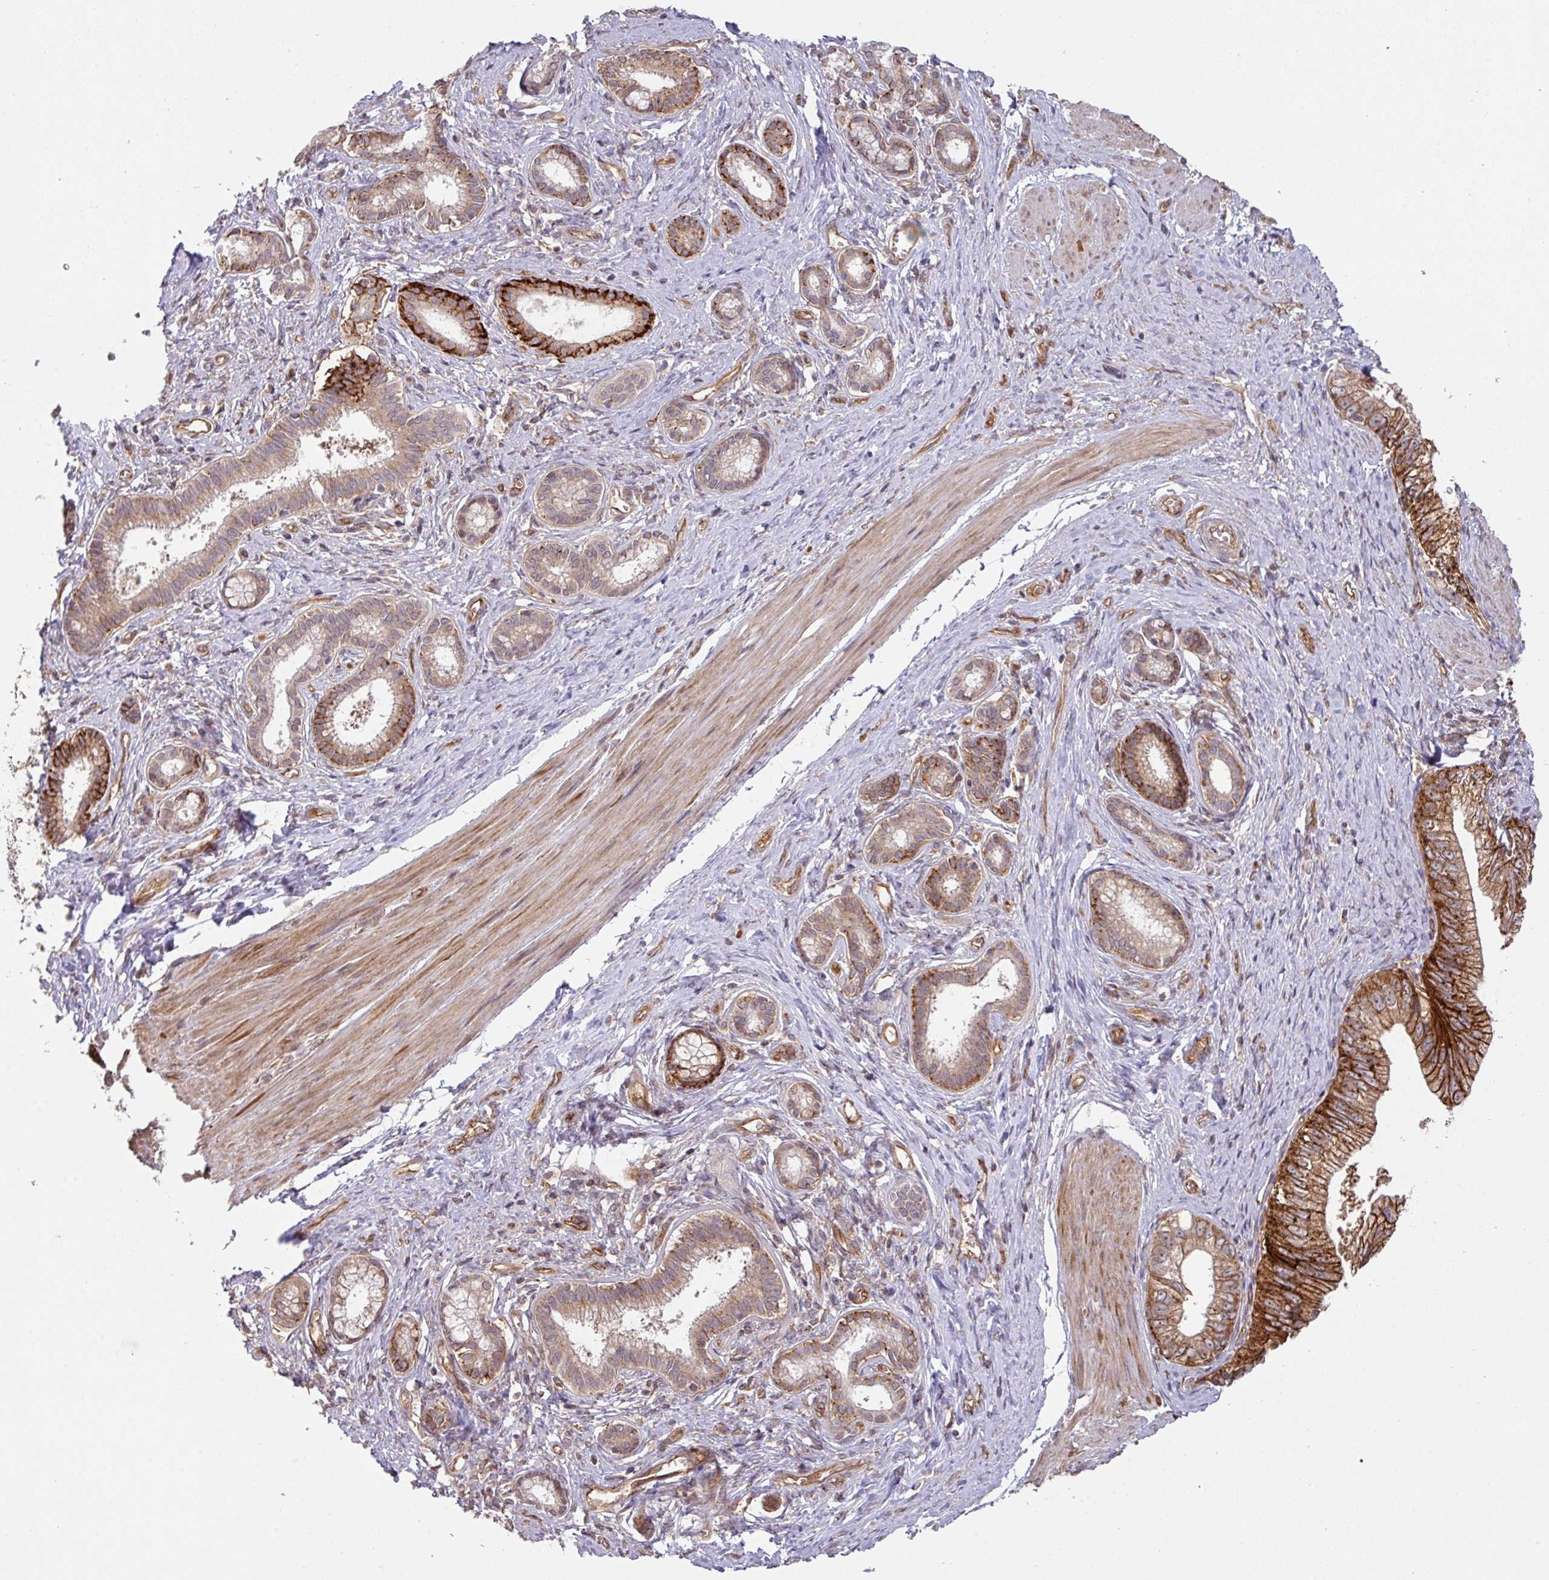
{"staining": {"intensity": "strong", "quantity": ">75%", "location": "cytoplasmic/membranous"}, "tissue": "pancreatic cancer", "cell_type": "Tumor cells", "image_type": "cancer", "snomed": [{"axis": "morphology", "description": "Adenocarcinoma, NOS"}, {"axis": "topography", "description": "Pancreas"}], "caption": "A micrograph of pancreatic cancer stained for a protein demonstrates strong cytoplasmic/membranous brown staining in tumor cells.", "gene": "CYFIP2", "patient": {"sex": "male", "age": 70}}